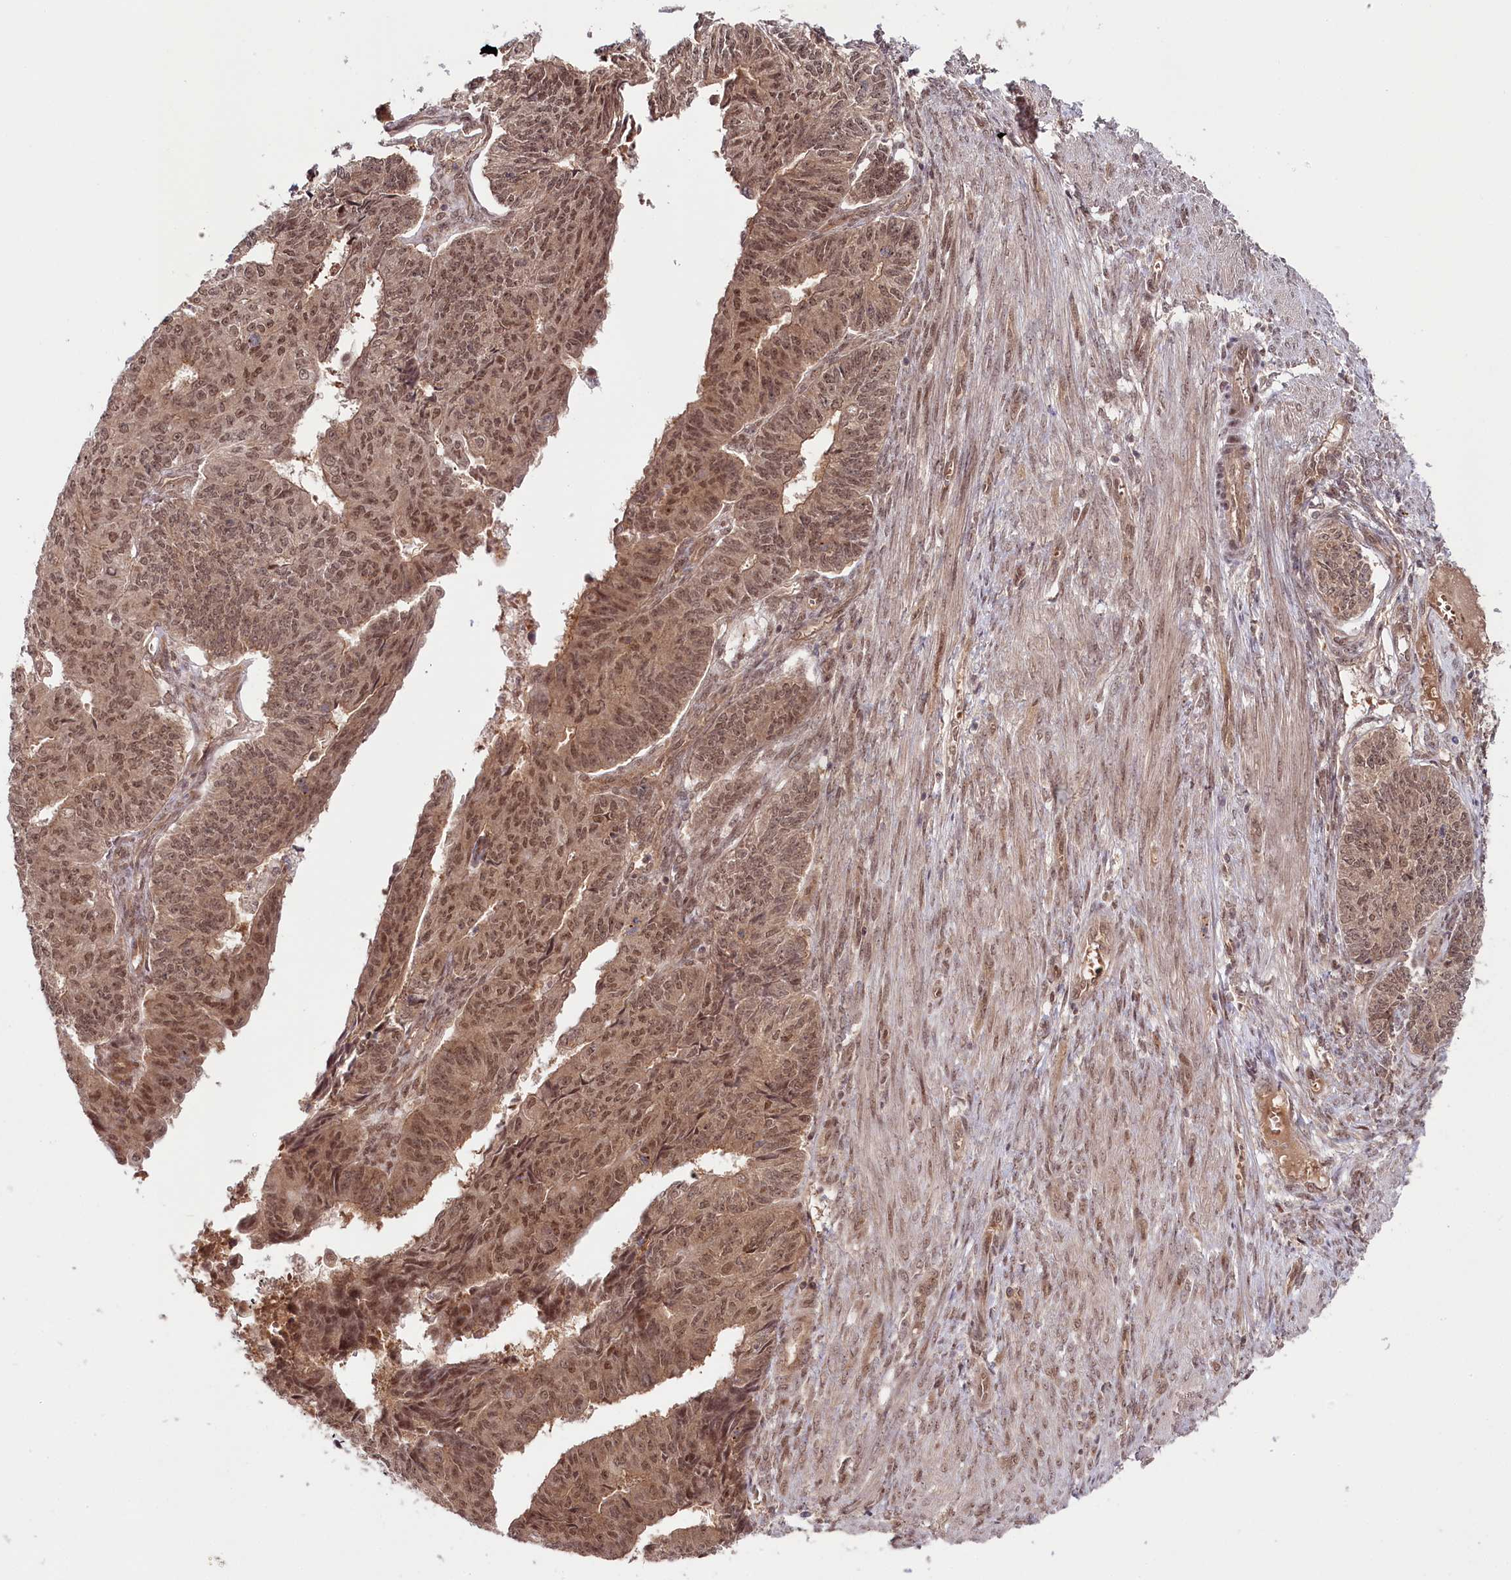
{"staining": {"intensity": "moderate", "quantity": ">75%", "location": "cytoplasmic/membranous,nuclear"}, "tissue": "endometrial cancer", "cell_type": "Tumor cells", "image_type": "cancer", "snomed": [{"axis": "morphology", "description": "Adenocarcinoma, NOS"}, {"axis": "topography", "description": "Endometrium"}], "caption": "A photomicrograph showing moderate cytoplasmic/membranous and nuclear staining in about >75% of tumor cells in adenocarcinoma (endometrial), as visualized by brown immunohistochemical staining.", "gene": "CCDC65", "patient": {"sex": "female", "age": 32}}